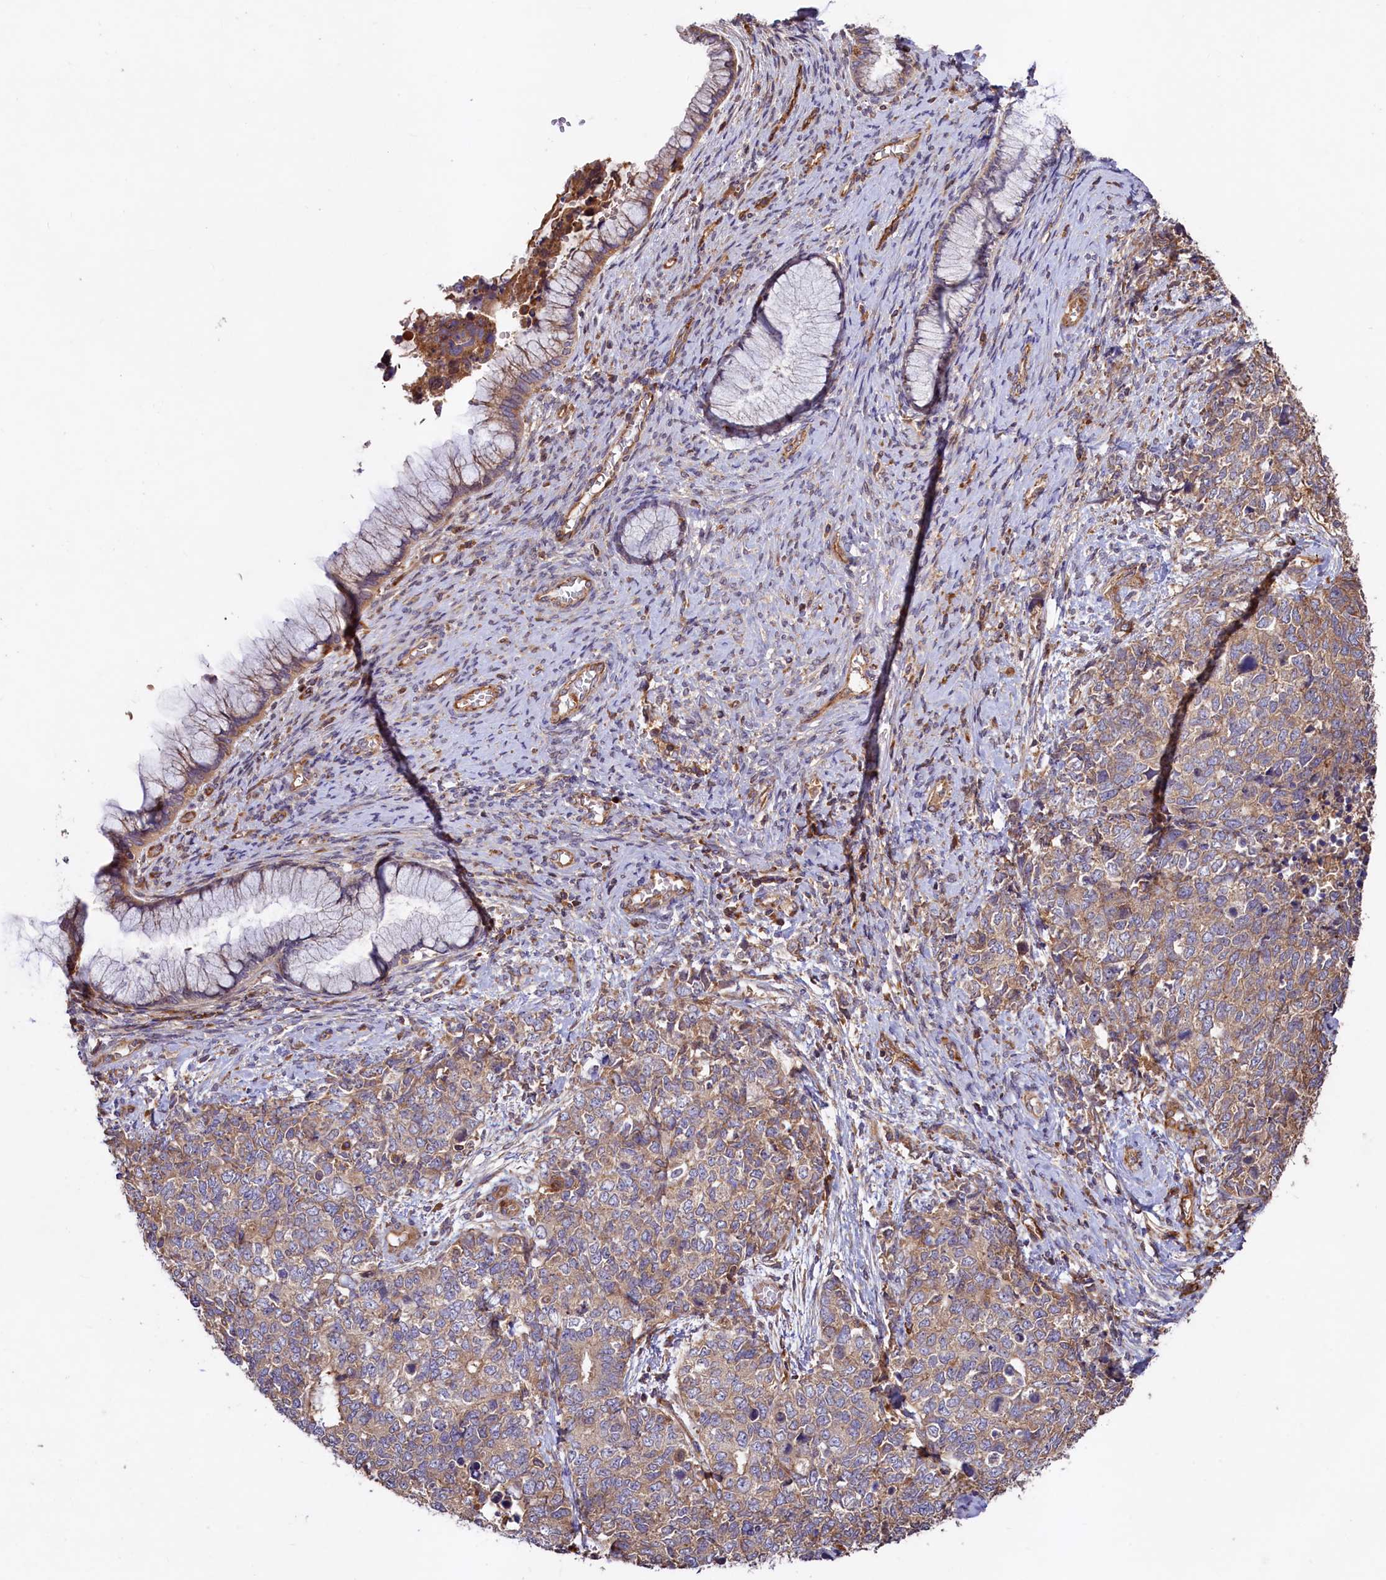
{"staining": {"intensity": "weak", "quantity": ">75%", "location": "cytoplasmic/membranous"}, "tissue": "cervical cancer", "cell_type": "Tumor cells", "image_type": "cancer", "snomed": [{"axis": "morphology", "description": "Squamous cell carcinoma, NOS"}, {"axis": "topography", "description": "Cervix"}], "caption": "IHC (DAB) staining of human cervical squamous cell carcinoma shows weak cytoplasmic/membranous protein positivity in approximately >75% of tumor cells. (DAB (3,3'-diaminobenzidine) IHC with brightfield microscopy, high magnification).", "gene": "KLHDC4", "patient": {"sex": "female", "age": 63}}